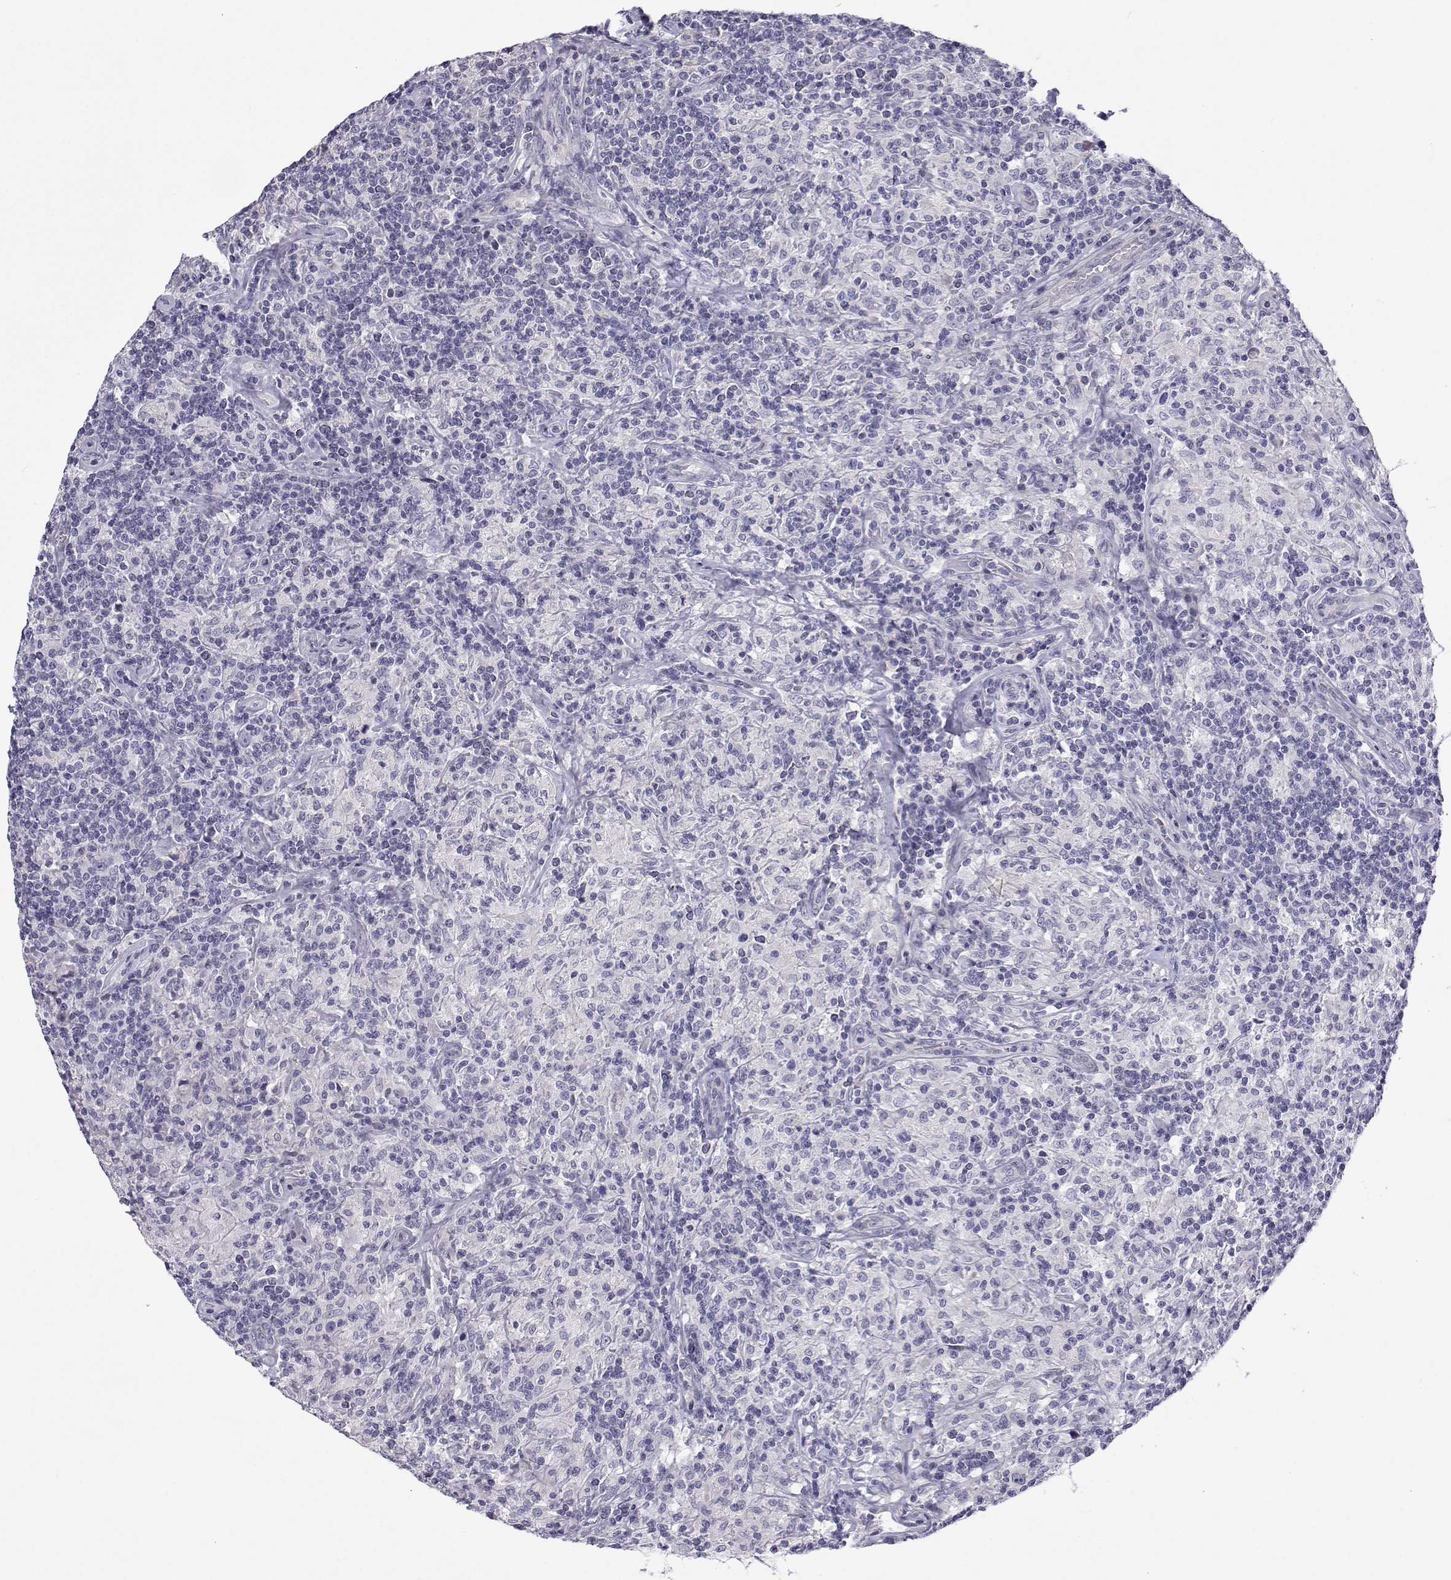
{"staining": {"intensity": "negative", "quantity": "none", "location": "none"}, "tissue": "lymphoma", "cell_type": "Tumor cells", "image_type": "cancer", "snomed": [{"axis": "morphology", "description": "Hodgkin's disease, NOS"}, {"axis": "topography", "description": "Lymph node"}], "caption": "Micrograph shows no protein positivity in tumor cells of Hodgkin's disease tissue.", "gene": "ANKRD65", "patient": {"sex": "male", "age": 70}}